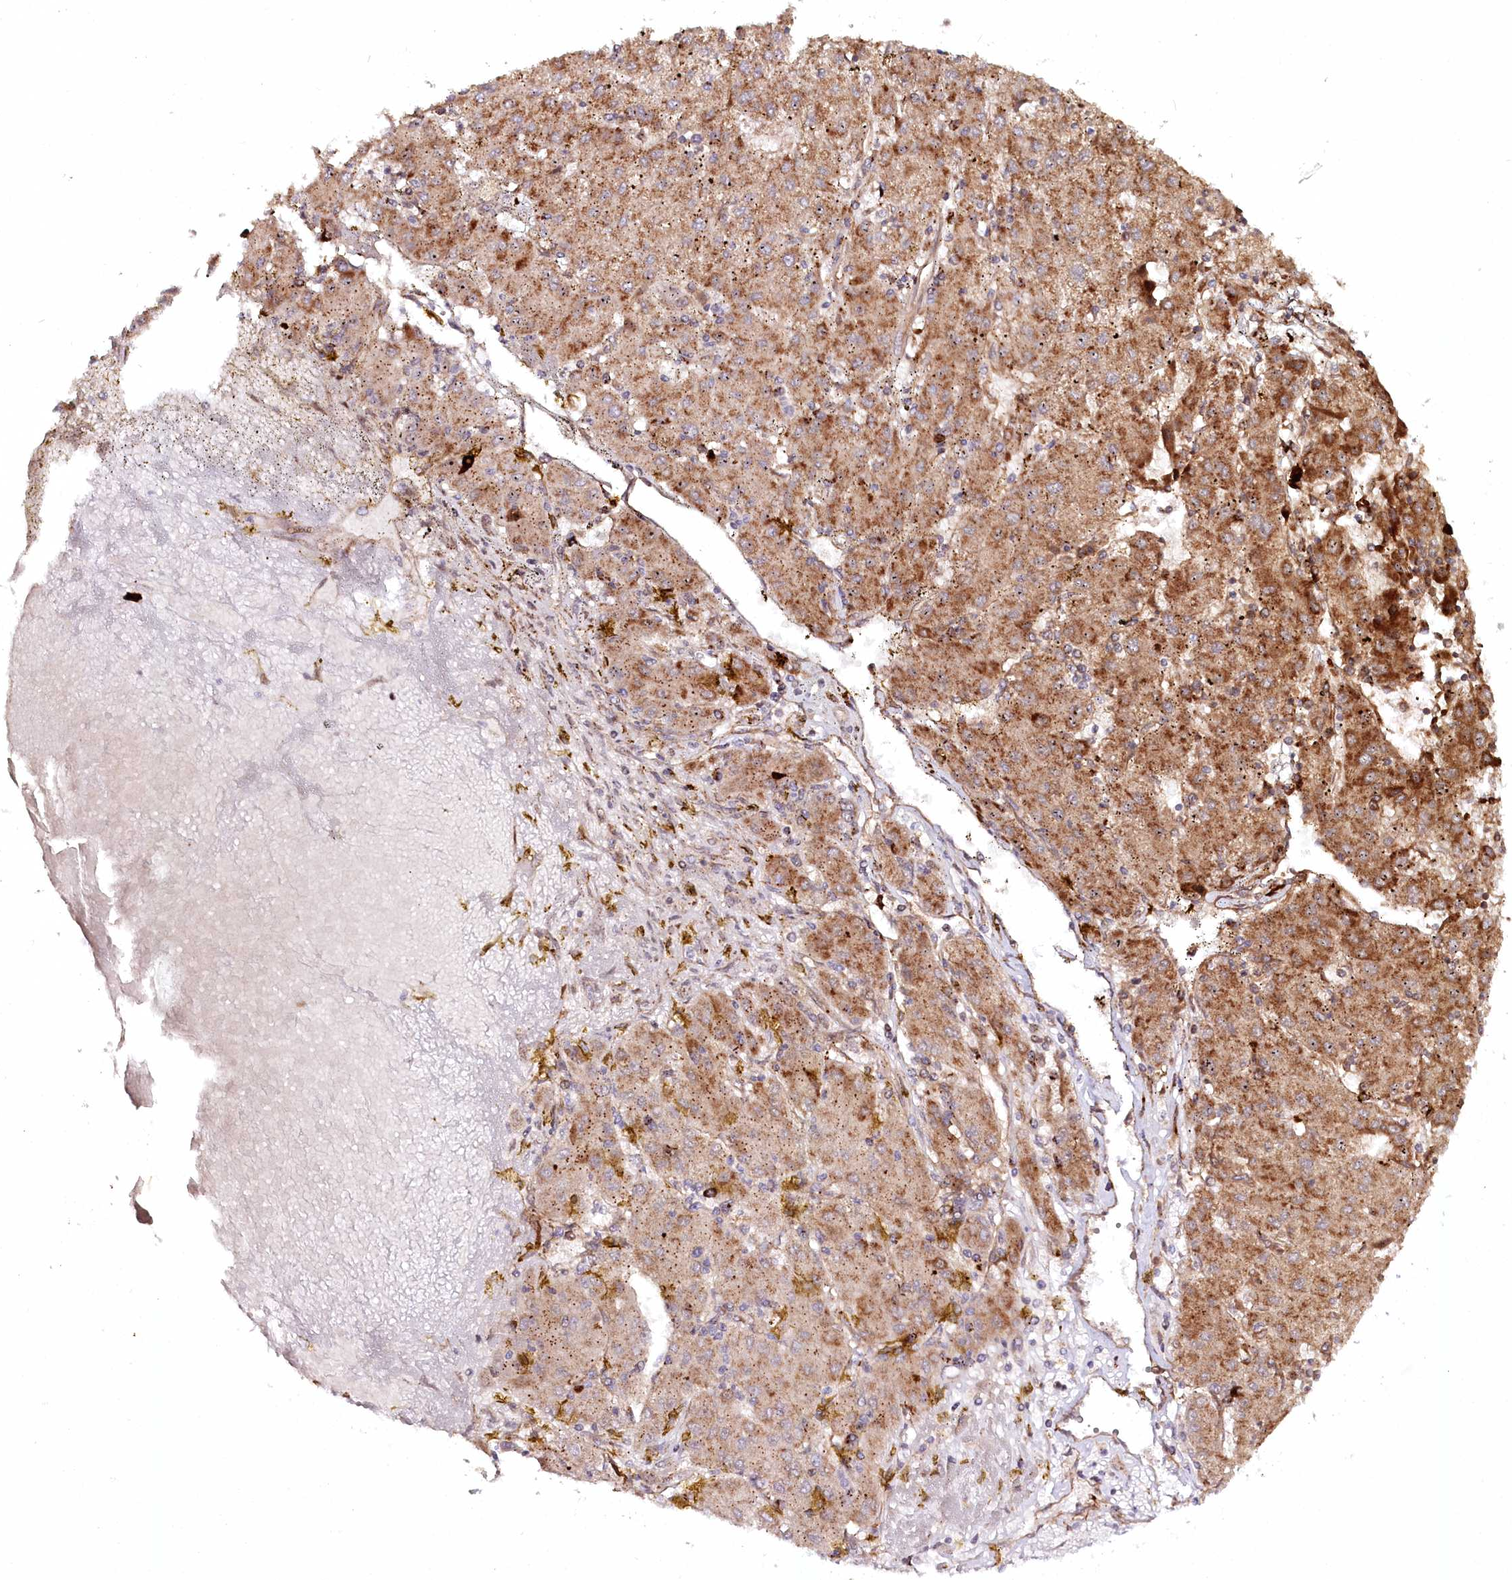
{"staining": {"intensity": "strong", "quantity": "25%-75%", "location": "cytoplasmic/membranous"}, "tissue": "liver cancer", "cell_type": "Tumor cells", "image_type": "cancer", "snomed": [{"axis": "morphology", "description": "Carcinoma, Hepatocellular, NOS"}, {"axis": "topography", "description": "Liver"}], "caption": "Strong cytoplasmic/membranous staining for a protein is present in about 25%-75% of tumor cells of liver cancer (hepatocellular carcinoma) using IHC.", "gene": "COPG1", "patient": {"sex": "male", "age": 72}}